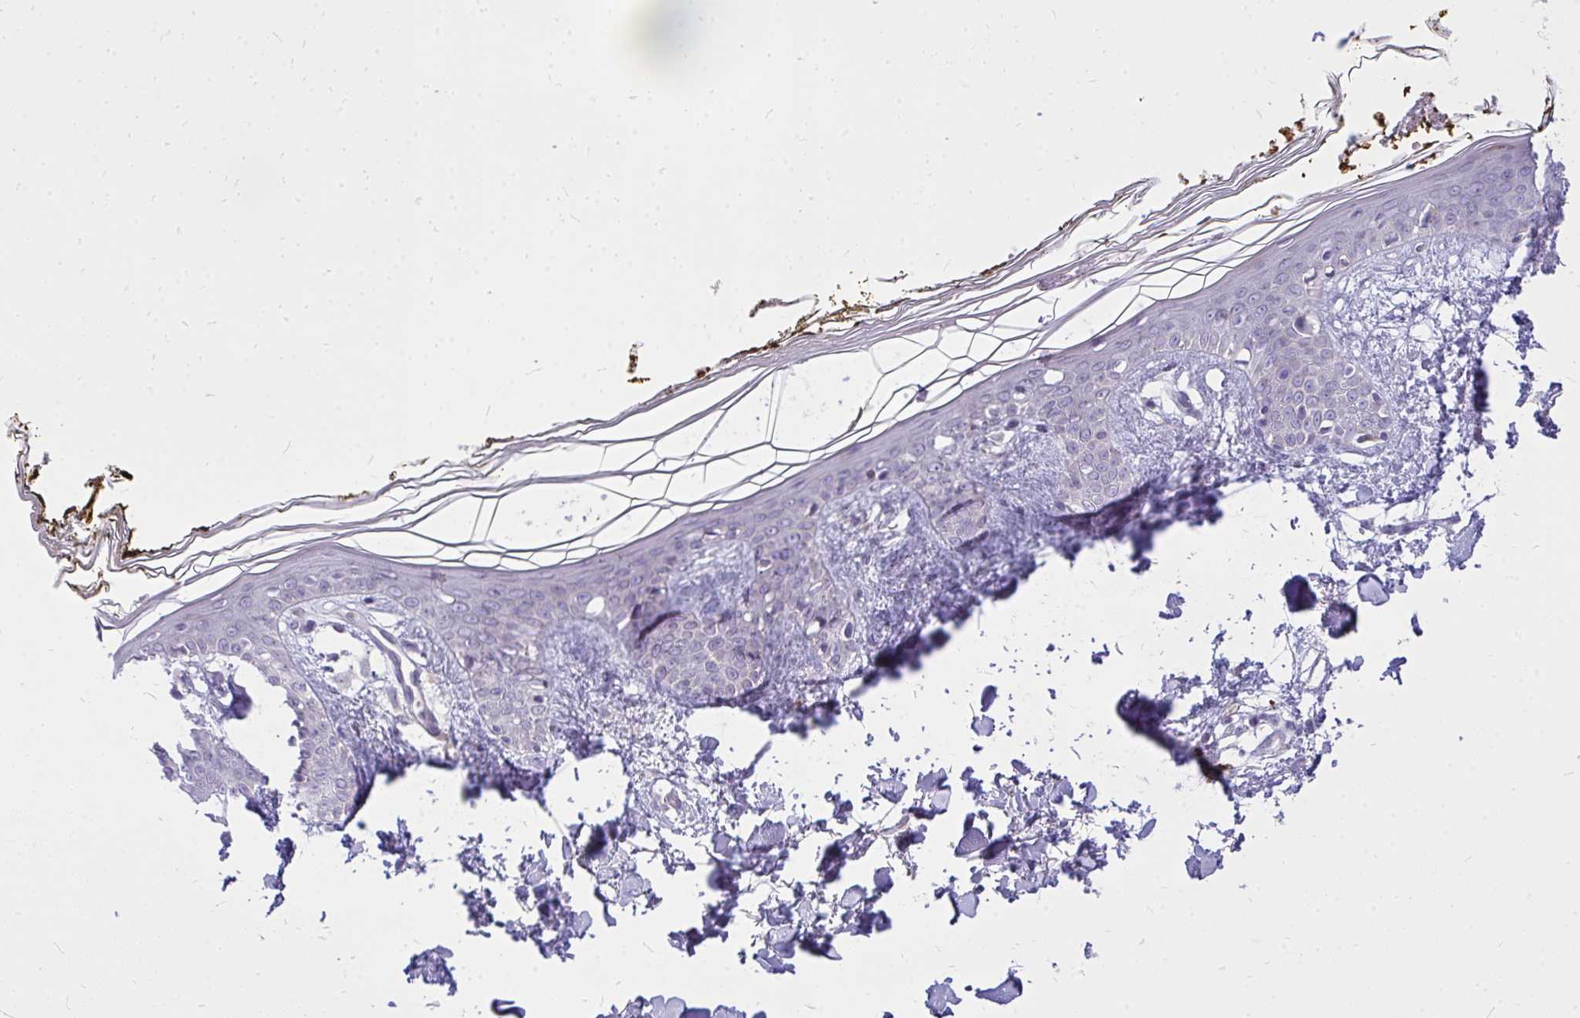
{"staining": {"intensity": "negative", "quantity": "none", "location": "none"}, "tissue": "skin", "cell_type": "Fibroblasts", "image_type": "normal", "snomed": [{"axis": "morphology", "description": "Normal tissue, NOS"}, {"axis": "topography", "description": "Skin"}], "caption": "DAB immunohistochemical staining of normal skin shows no significant staining in fibroblasts. (IHC, brightfield microscopy, high magnification).", "gene": "ZSCAN25", "patient": {"sex": "female", "age": 34}}